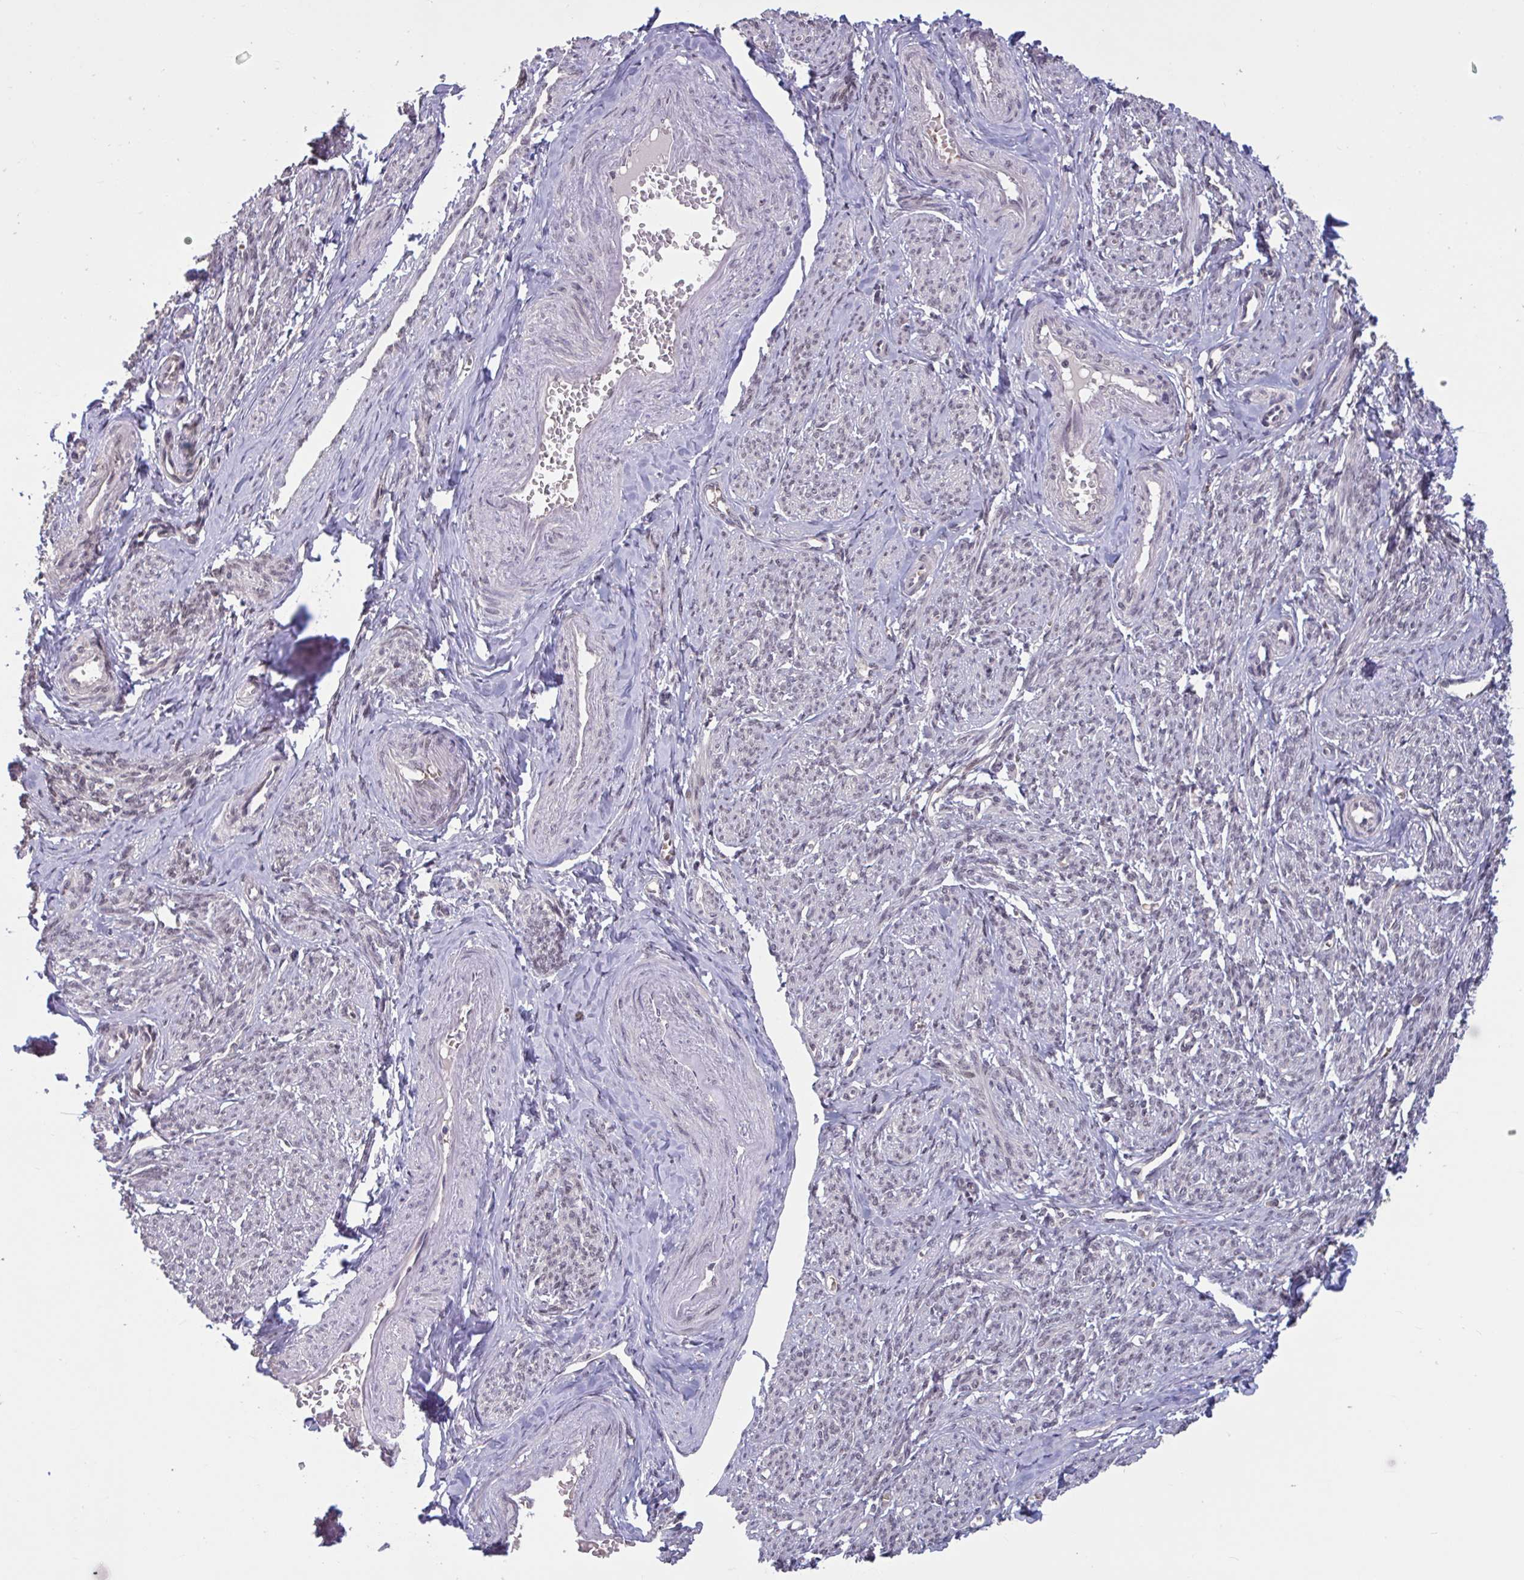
{"staining": {"intensity": "moderate", "quantity": "25%-75%", "location": "nuclear"}, "tissue": "smooth muscle", "cell_type": "Smooth muscle cells", "image_type": "normal", "snomed": [{"axis": "morphology", "description": "Normal tissue, NOS"}, {"axis": "topography", "description": "Smooth muscle"}], "caption": "Smooth muscle stained for a protein displays moderate nuclear positivity in smooth muscle cells. Ihc stains the protein of interest in brown and the nuclei are stained blue.", "gene": "ZNF414", "patient": {"sex": "female", "age": 65}}